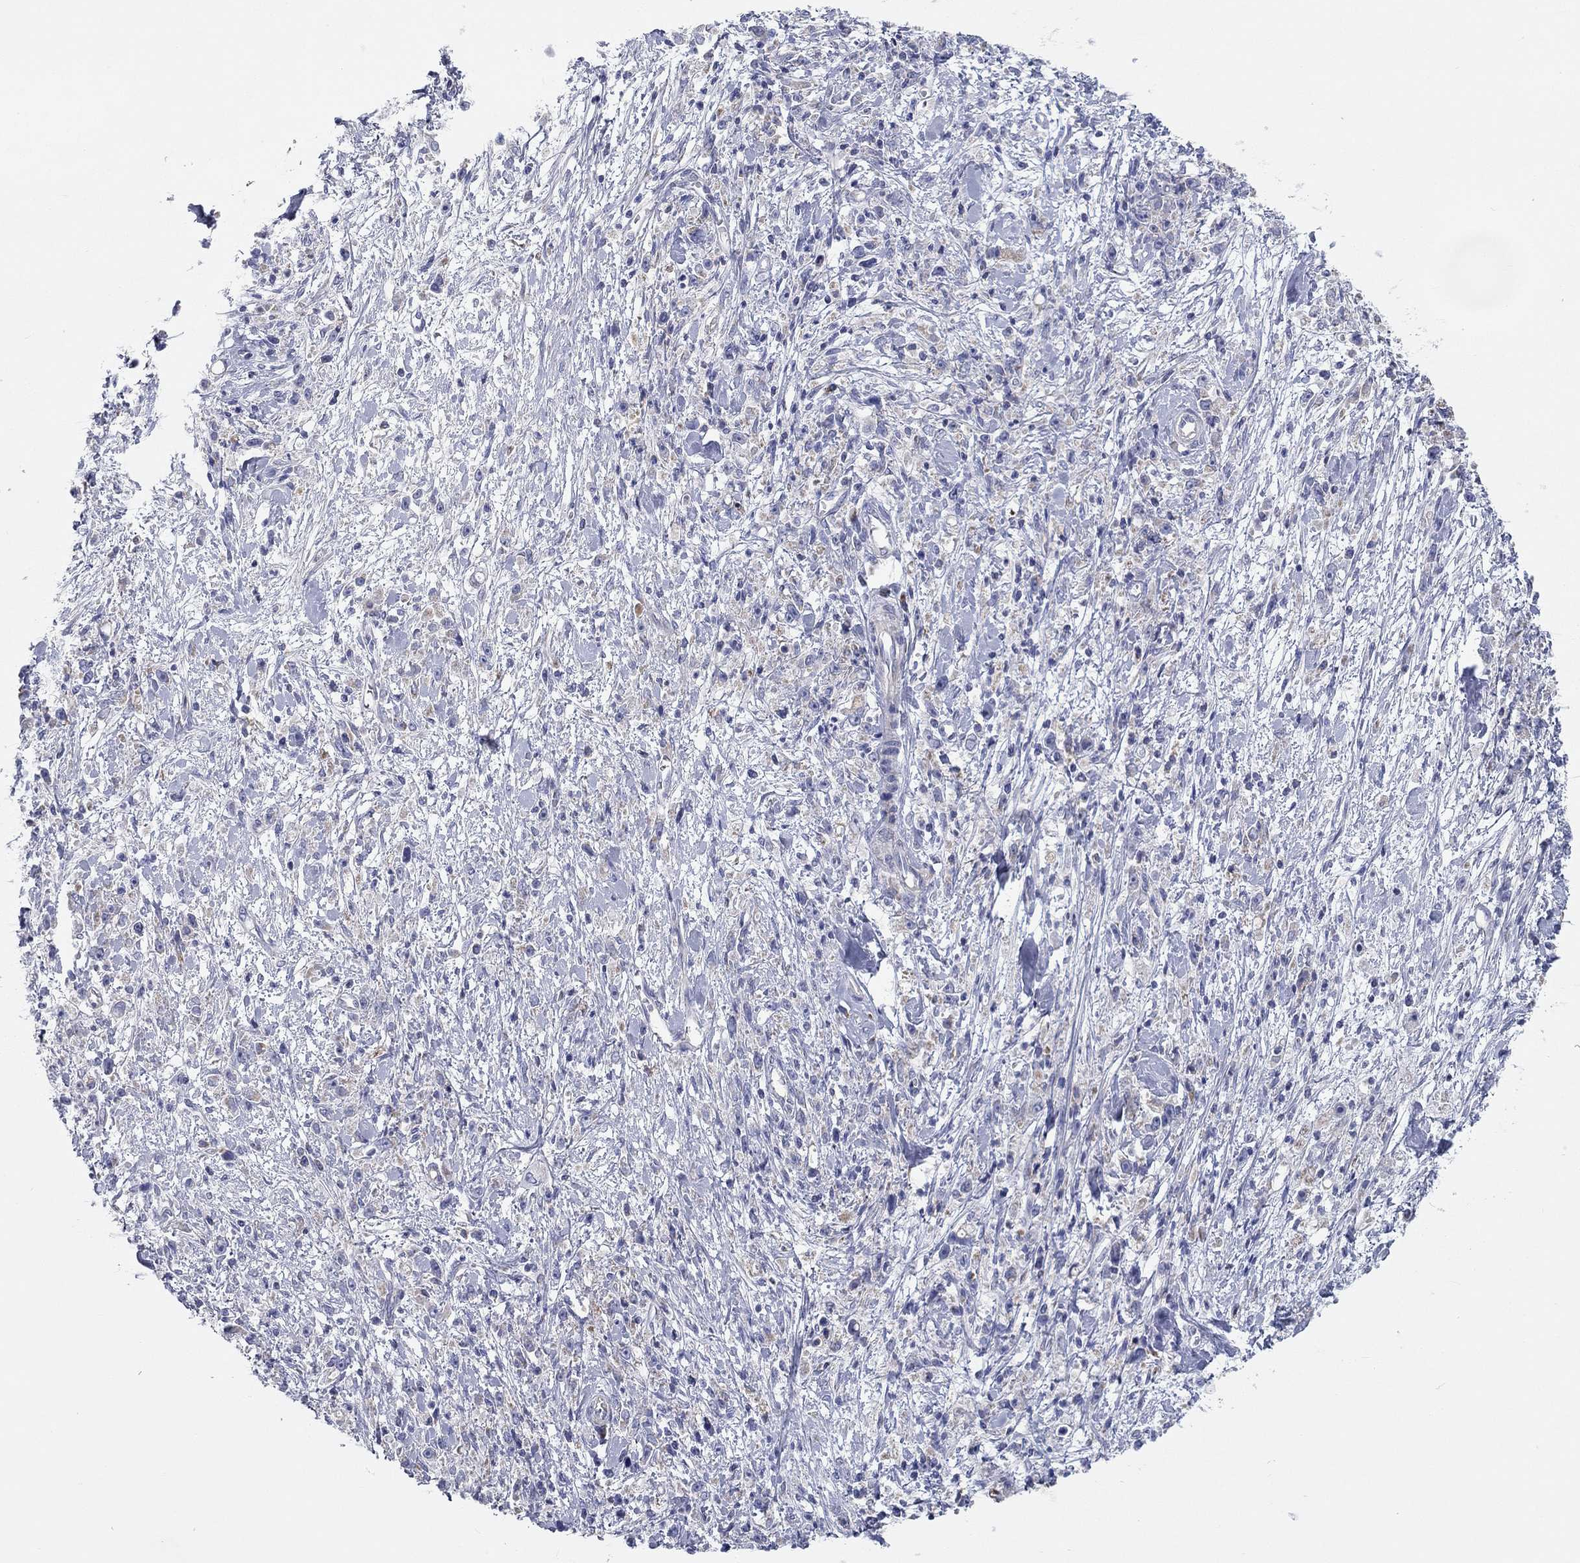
{"staining": {"intensity": "negative", "quantity": "none", "location": "none"}, "tissue": "stomach cancer", "cell_type": "Tumor cells", "image_type": "cancer", "snomed": [{"axis": "morphology", "description": "Adenocarcinoma, NOS"}, {"axis": "topography", "description": "Stomach"}], "caption": "The image reveals no staining of tumor cells in stomach cancer (adenocarcinoma).", "gene": "RCAN1", "patient": {"sex": "female", "age": 59}}